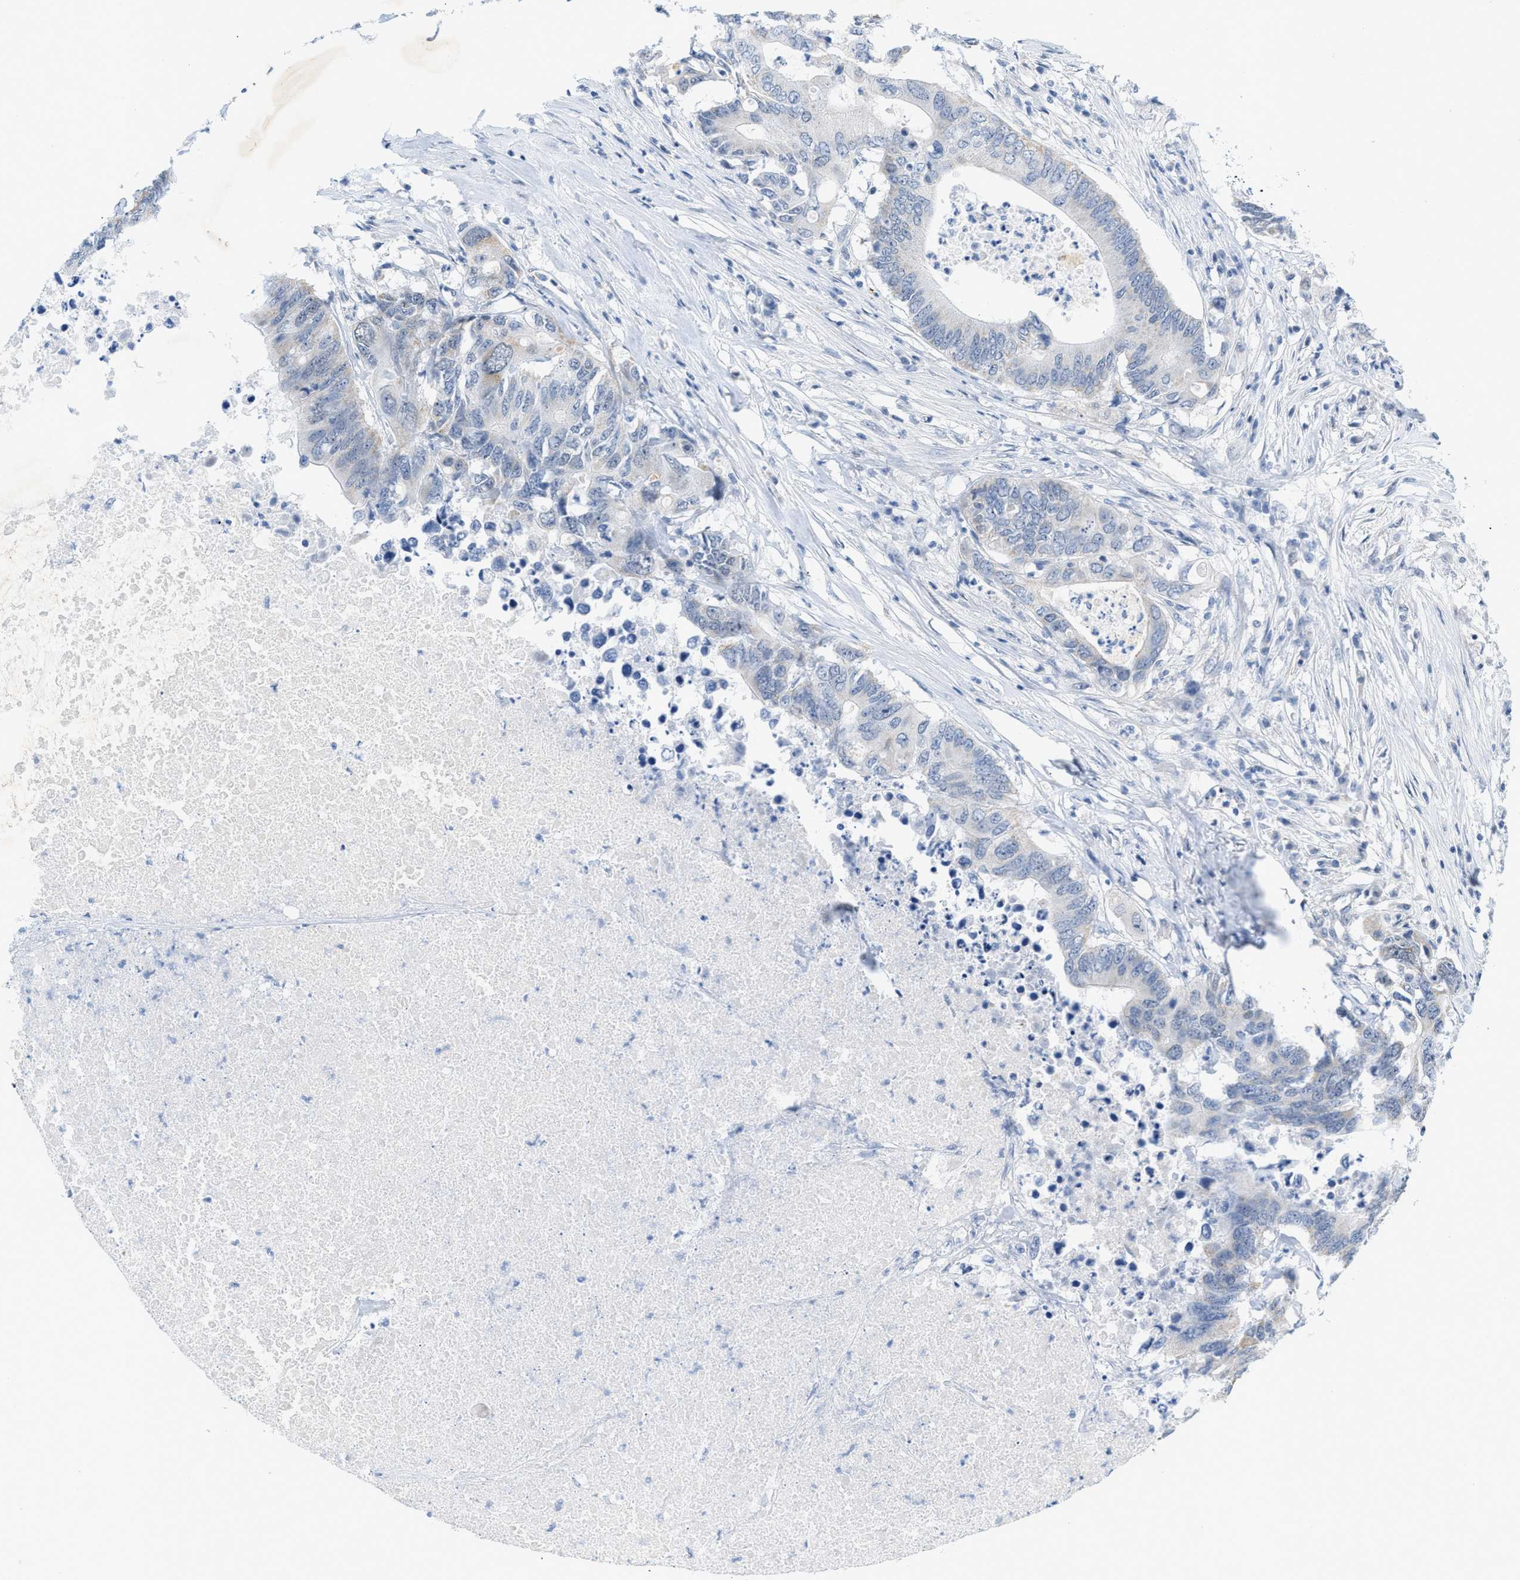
{"staining": {"intensity": "negative", "quantity": "none", "location": "none"}, "tissue": "colorectal cancer", "cell_type": "Tumor cells", "image_type": "cancer", "snomed": [{"axis": "morphology", "description": "Adenocarcinoma, NOS"}, {"axis": "topography", "description": "Colon"}], "caption": "Protein analysis of adenocarcinoma (colorectal) exhibits no significant expression in tumor cells.", "gene": "HLTF", "patient": {"sex": "male", "age": 71}}